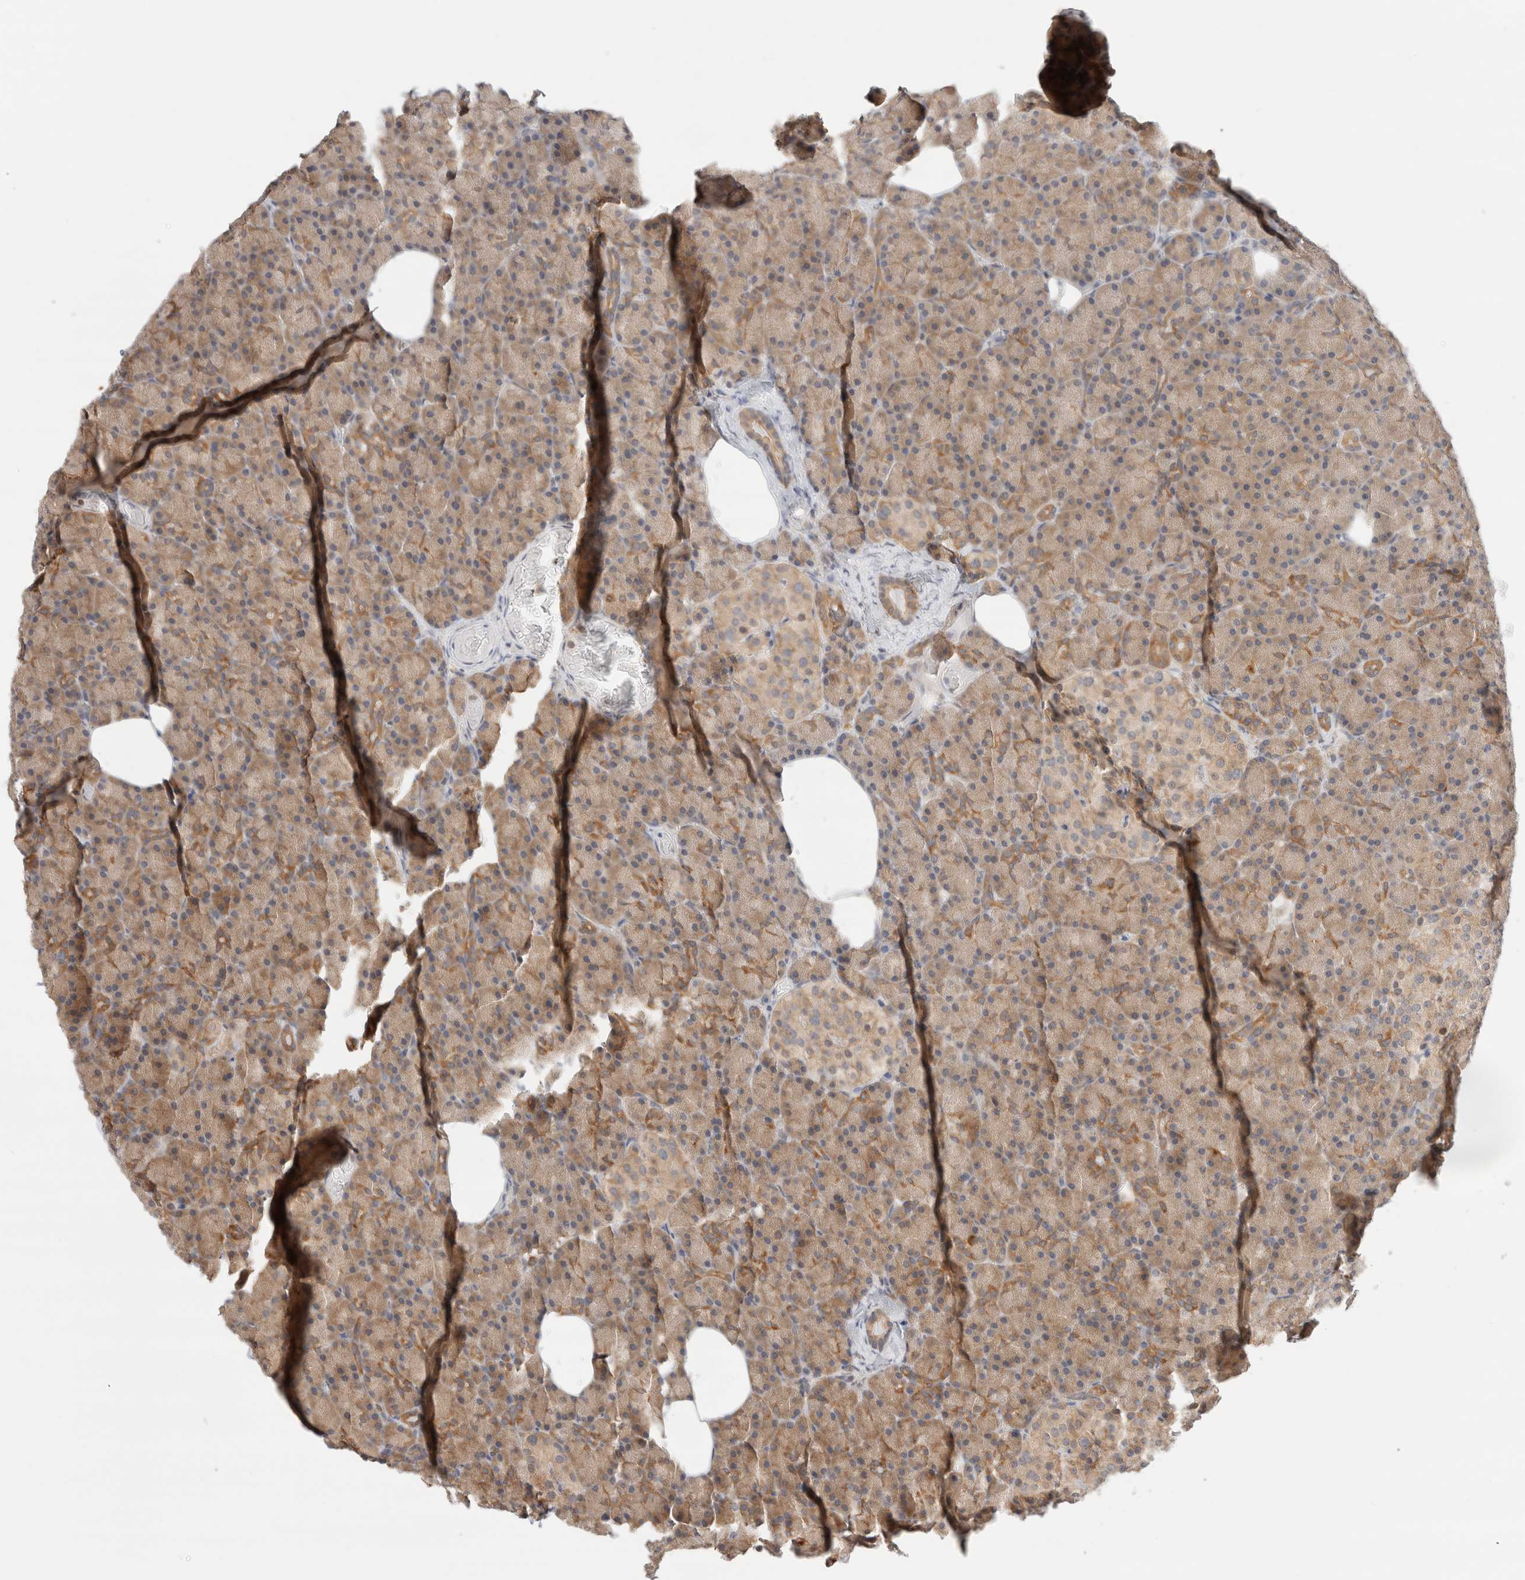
{"staining": {"intensity": "moderate", "quantity": ">75%", "location": "cytoplasmic/membranous"}, "tissue": "pancreas", "cell_type": "Exocrine glandular cells", "image_type": "normal", "snomed": [{"axis": "morphology", "description": "Normal tissue, NOS"}, {"axis": "topography", "description": "Pancreas"}], "caption": "Protein staining of unremarkable pancreas demonstrates moderate cytoplasmic/membranous positivity in approximately >75% of exocrine glandular cells.", "gene": "C17orf97", "patient": {"sex": "female", "age": 43}}